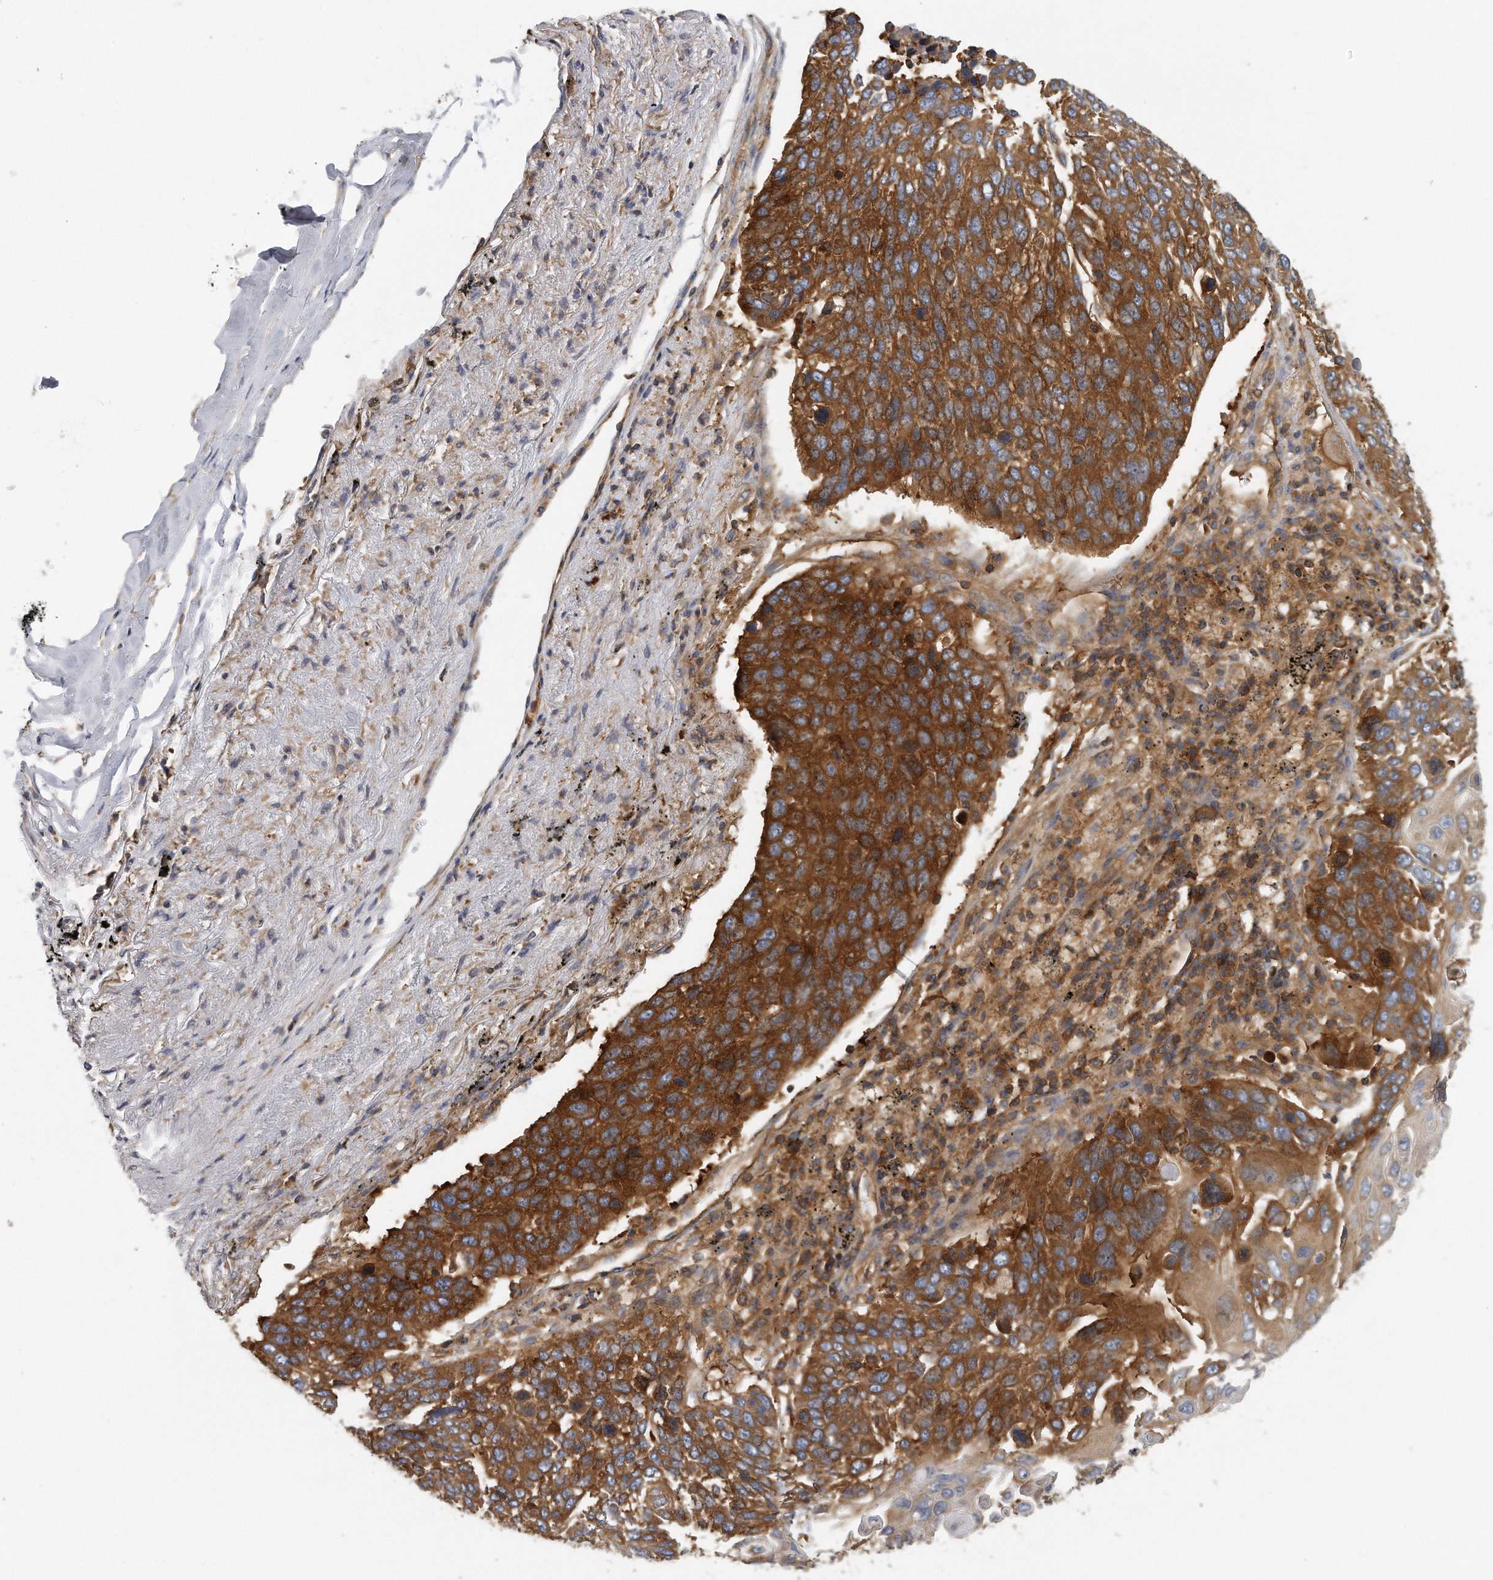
{"staining": {"intensity": "strong", "quantity": ">75%", "location": "cytoplasmic/membranous"}, "tissue": "lung cancer", "cell_type": "Tumor cells", "image_type": "cancer", "snomed": [{"axis": "morphology", "description": "Squamous cell carcinoma, NOS"}, {"axis": "topography", "description": "Lung"}], "caption": "Strong cytoplasmic/membranous positivity for a protein is seen in approximately >75% of tumor cells of lung squamous cell carcinoma using IHC.", "gene": "EIF3I", "patient": {"sex": "male", "age": 66}}